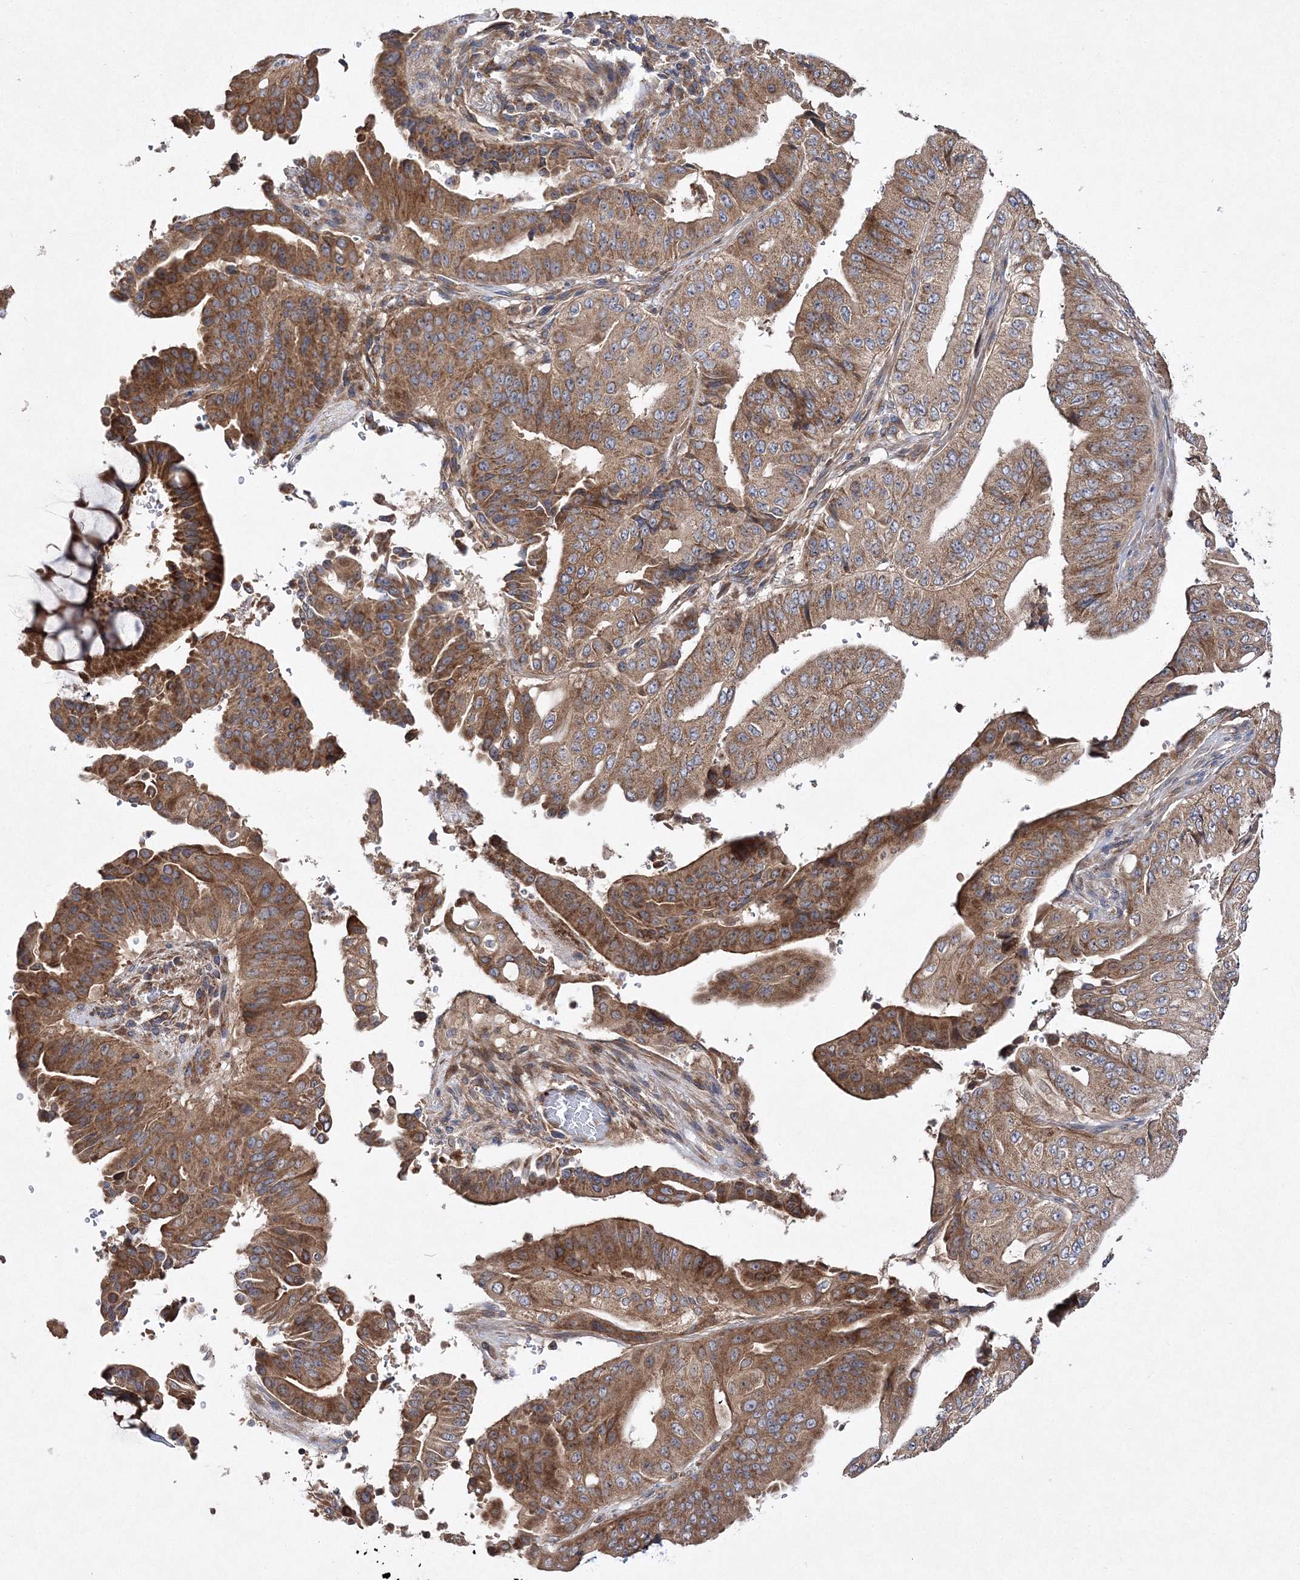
{"staining": {"intensity": "moderate", "quantity": ">75%", "location": "cytoplasmic/membranous"}, "tissue": "pancreatic cancer", "cell_type": "Tumor cells", "image_type": "cancer", "snomed": [{"axis": "morphology", "description": "Adenocarcinoma, NOS"}, {"axis": "topography", "description": "Pancreas"}], "caption": "Immunohistochemical staining of human adenocarcinoma (pancreatic) exhibits moderate cytoplasmic/membranous protein positivity in about >75% of tumor cells. The protein of interest is shown in brown color, while the nuclei are stained blue.", "gene": "DNAJC13", "patient": {"sex": "female", "age": 77}}